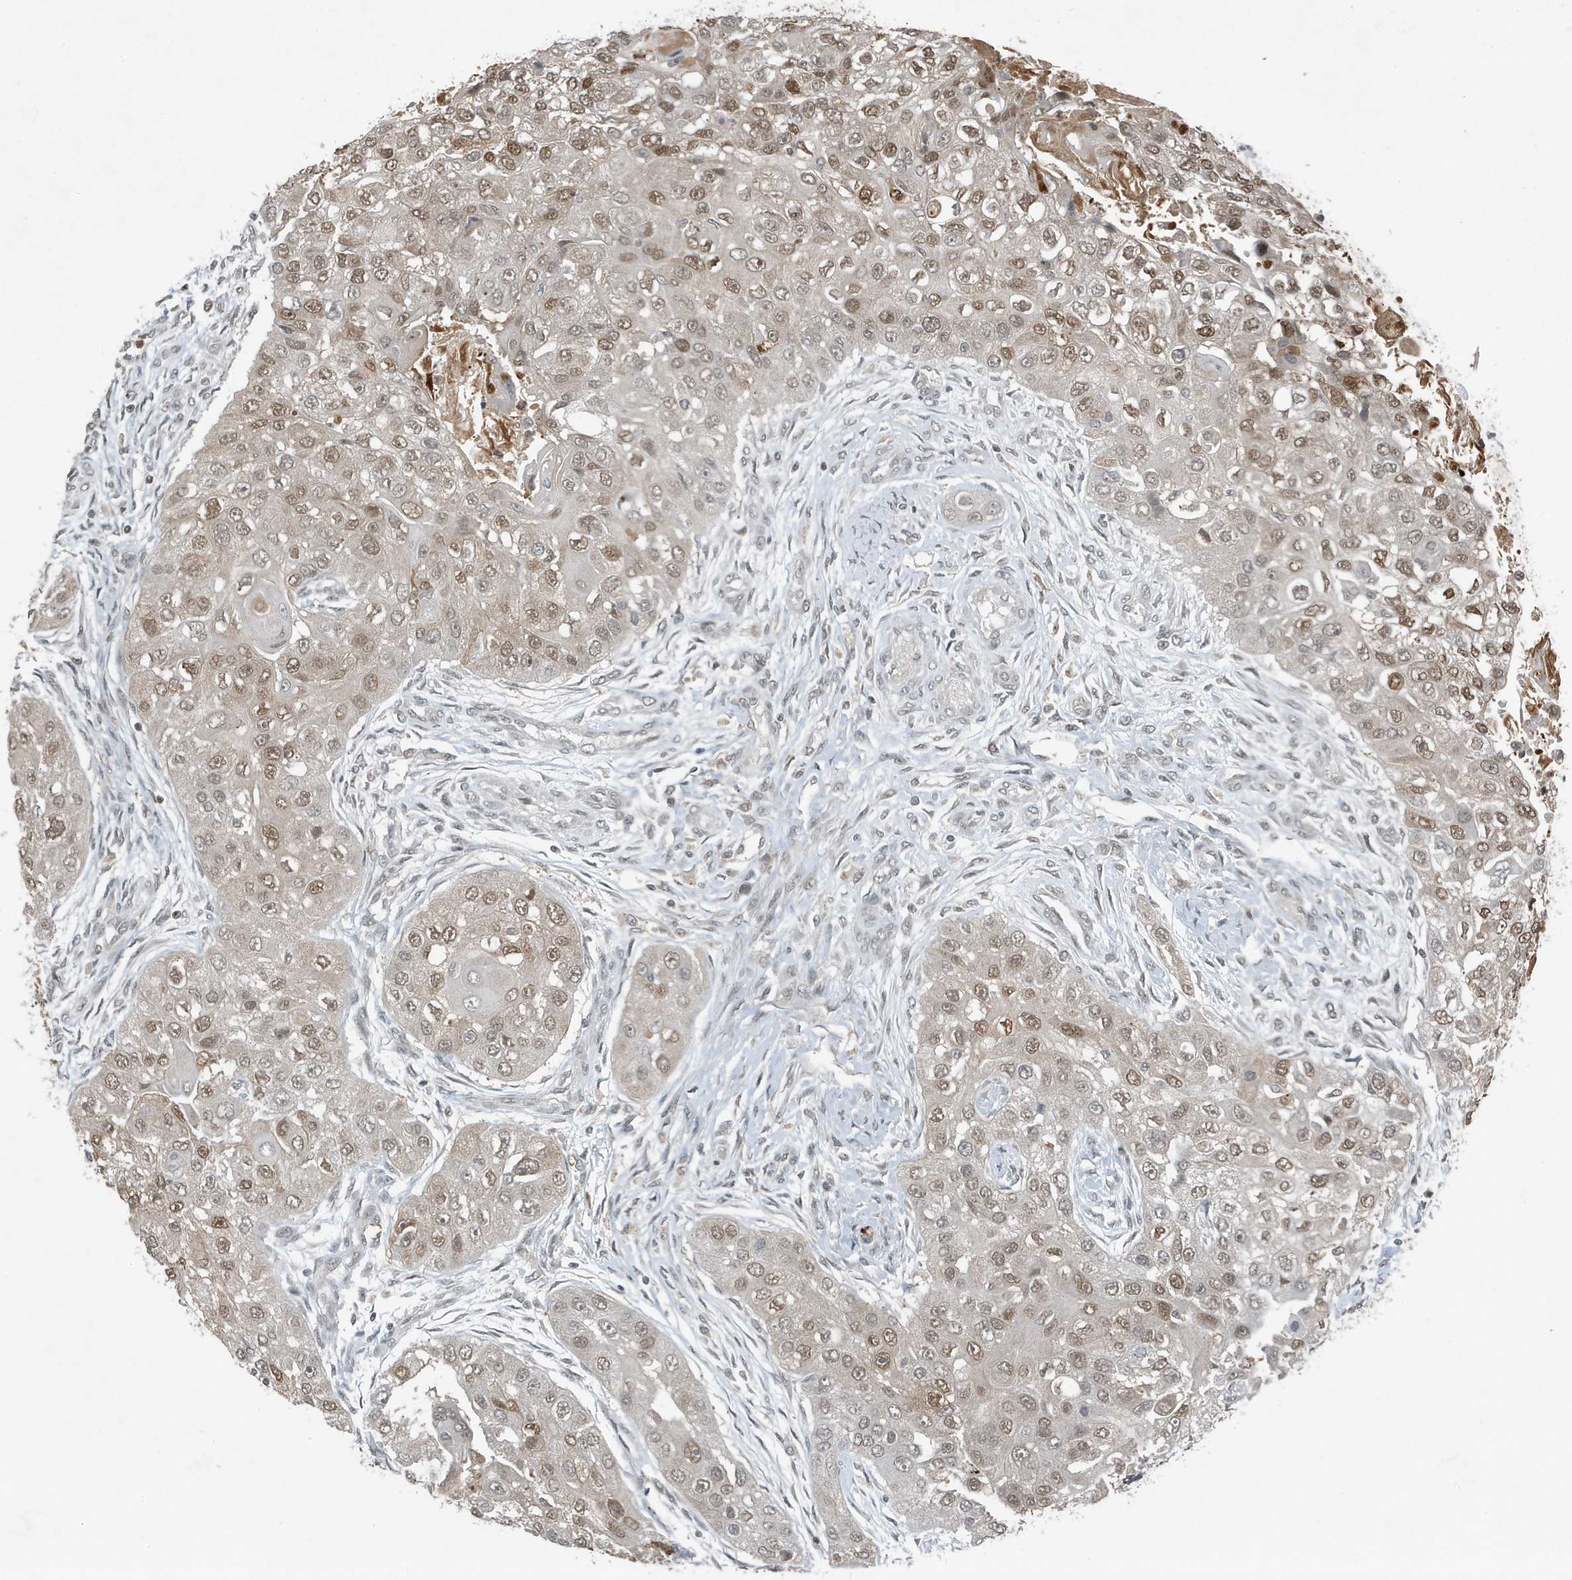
{"staining": {"intensity": "moderate", "quantity": "25%-75%", "location": "nuclear"}, "tissue": "head and neck cancer", "cell_type": "Tumor cells", "image_type": "cancer", "snomed": [{"axis": "morphology", "description": "Normal tissue, NOS"}, {"axis": "morphology", "description": "Squamous cell carcinoma, NOS"}, {"axis": "topography", "description": "Skeletal muscle"}, {"axis": "topography", "description": "Head-Neck"}], "caption": "IHC photomicrograph of human head and neck cancer (squamous cell carcinoma) stained for a protein (brown), which displays medium levels of moderate nuclear expression in about 25%-75% of tumor cells.", "gene": "HSPA1A", "patient": {"sex": "male", "age": 51}}